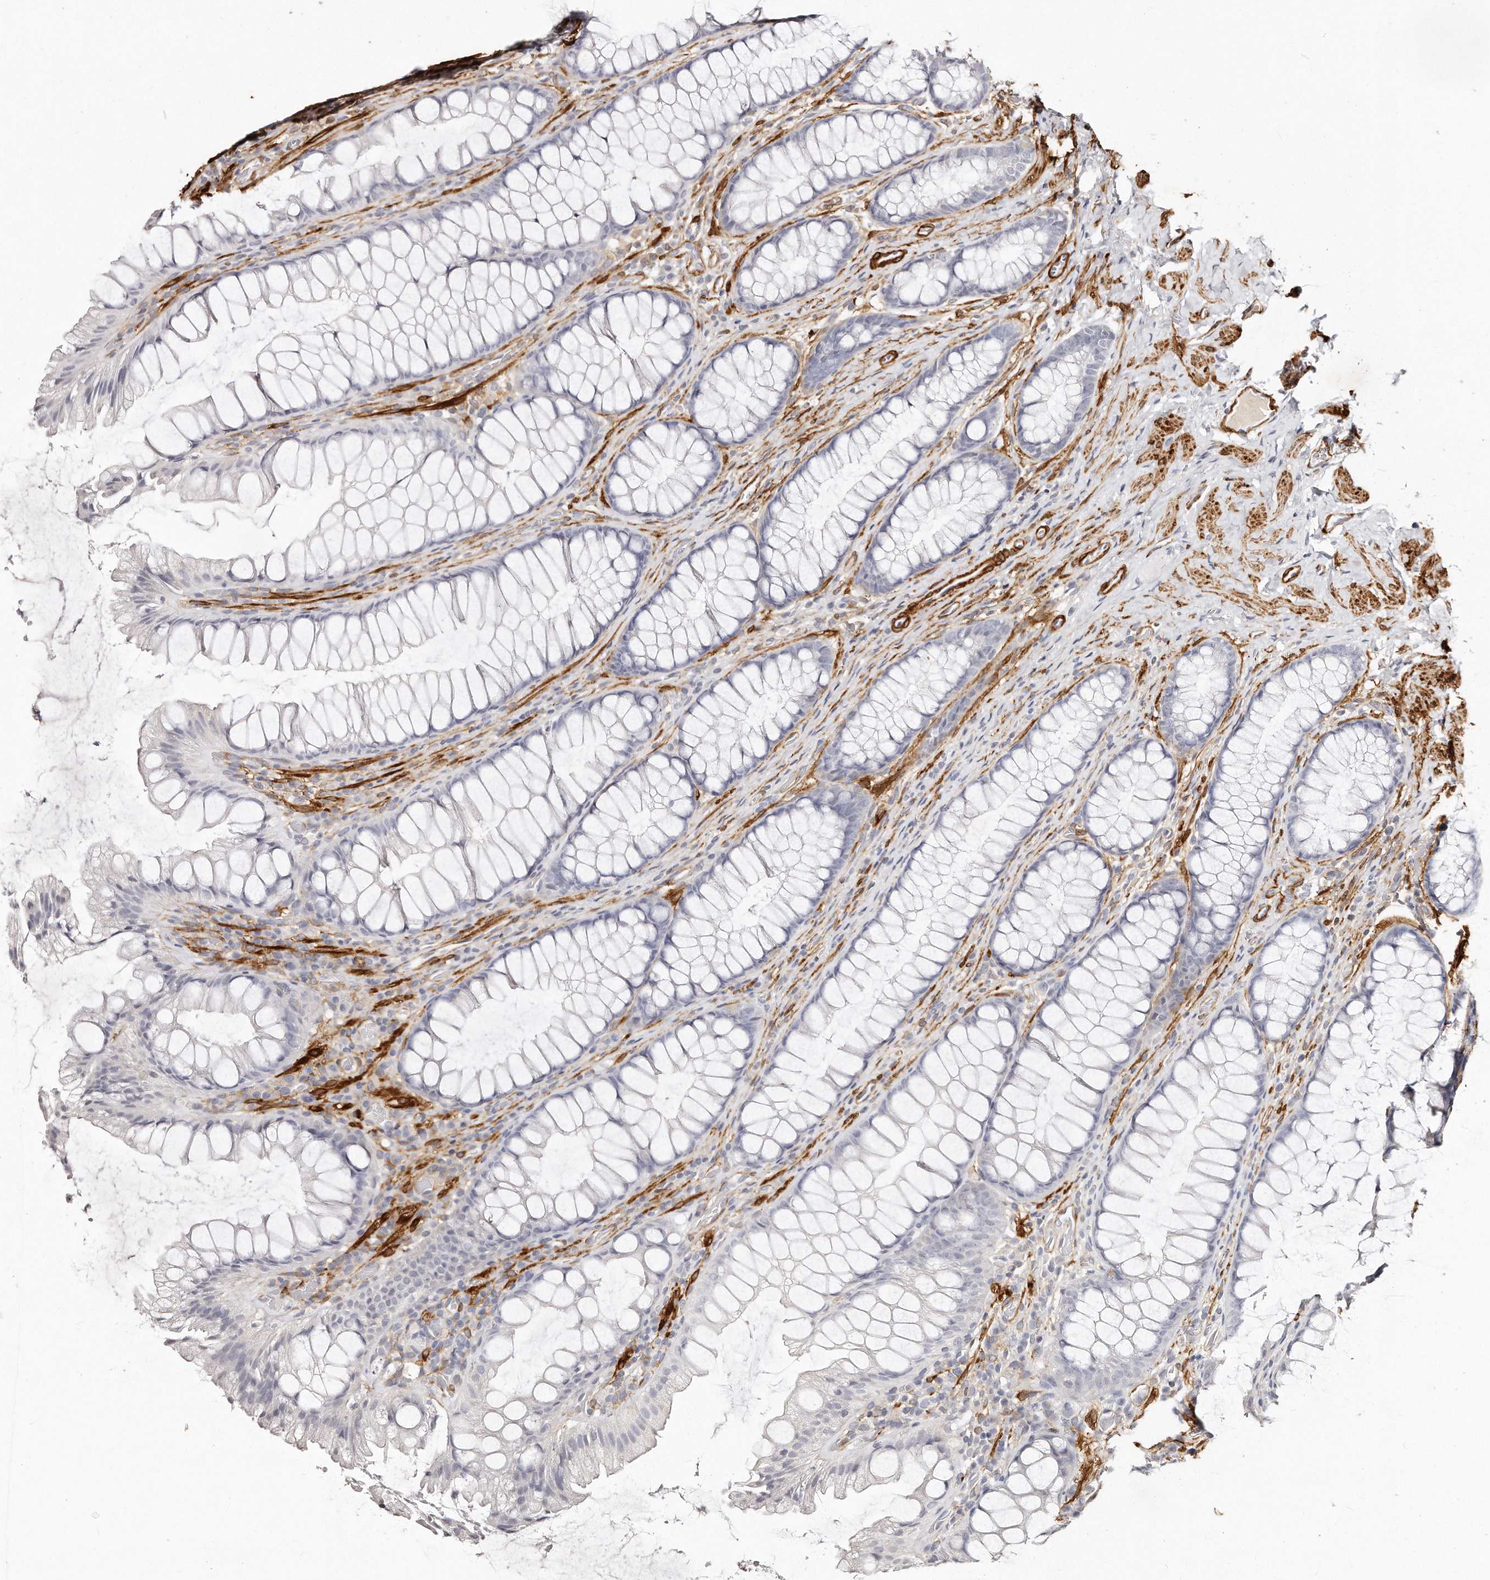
{"staining": {"intensity": "strong", "quantity": ">75%", "location": "cytoplasmic/membranous"}, "tissue": "colon", "cell_type": "Endothelial cells", "image_type": "normal", "snomed": [{"axis": "morphology", "description": "Normal tissue, NOS"}, {"axis": "topography", "description": "Colon"}], "caption": "Colon stained with immunohistochemistry (IHC) demonstrates strong cytoplasmic/membranous positivity in about >75% of endothelial cells.", "gene": "LMOD1", "patient": {"sex": "female", "age": 62}}